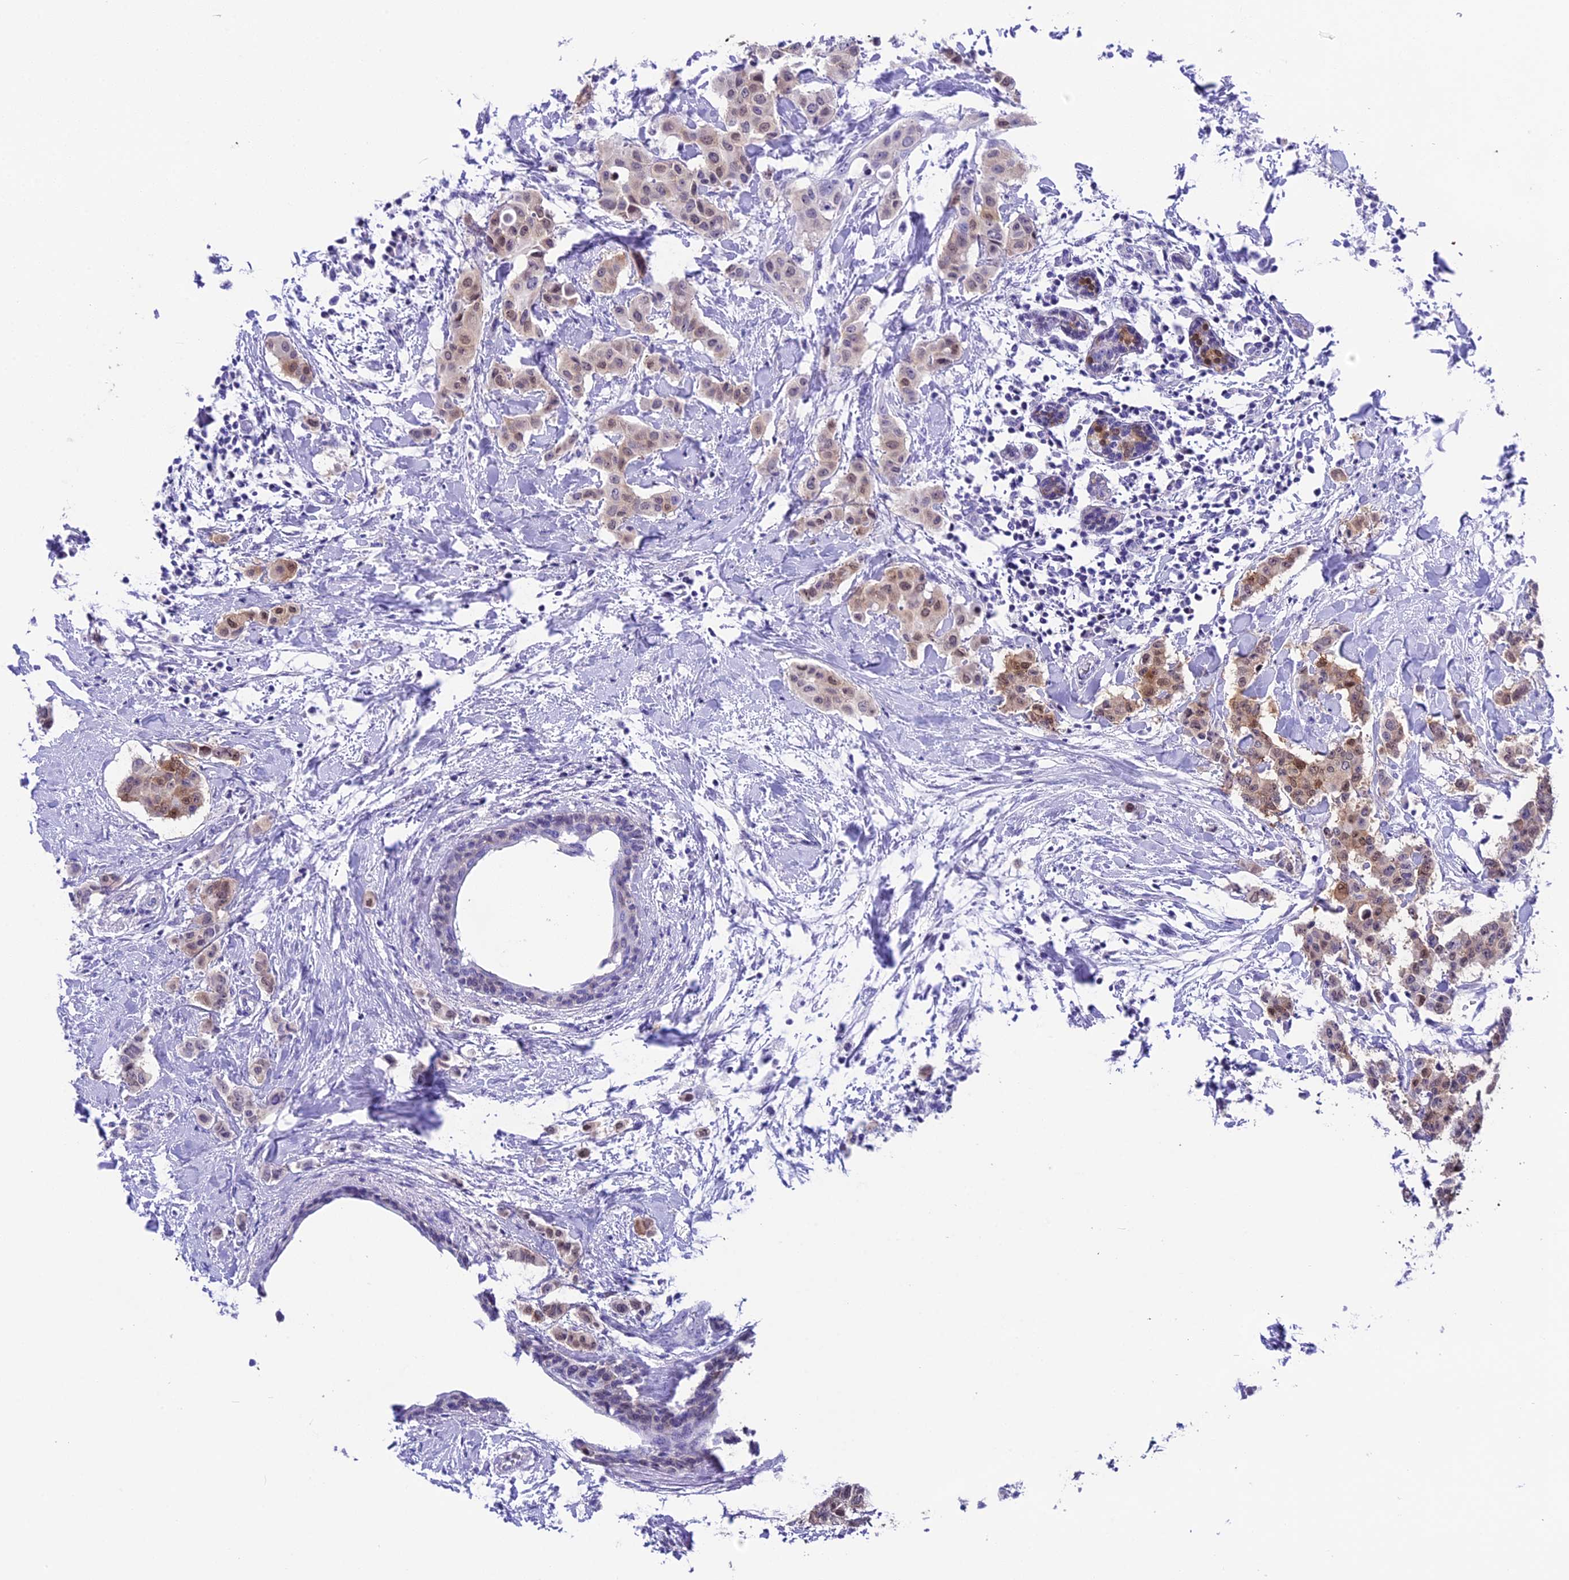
{"staining": {"intensity": "weak", "quantity": "<25%", "location": "cytoplasmic/membranous,nuclear"}, "tissue": "breast cancer", "cell_type": "Tumor cells", "image_type": "cancer", "snomed": [{"axis": "morphology", "description": "Duct carcinoma"}, {"axis": "topography", "description": "Breast"}], "caption": "This is an IHC micrograph of human breast cancer (infiltrating ductal carcinoma). There is no positivity in tumor cells.", "gene": "PRR15", "patient": {"sex": "female", "age": 40}}